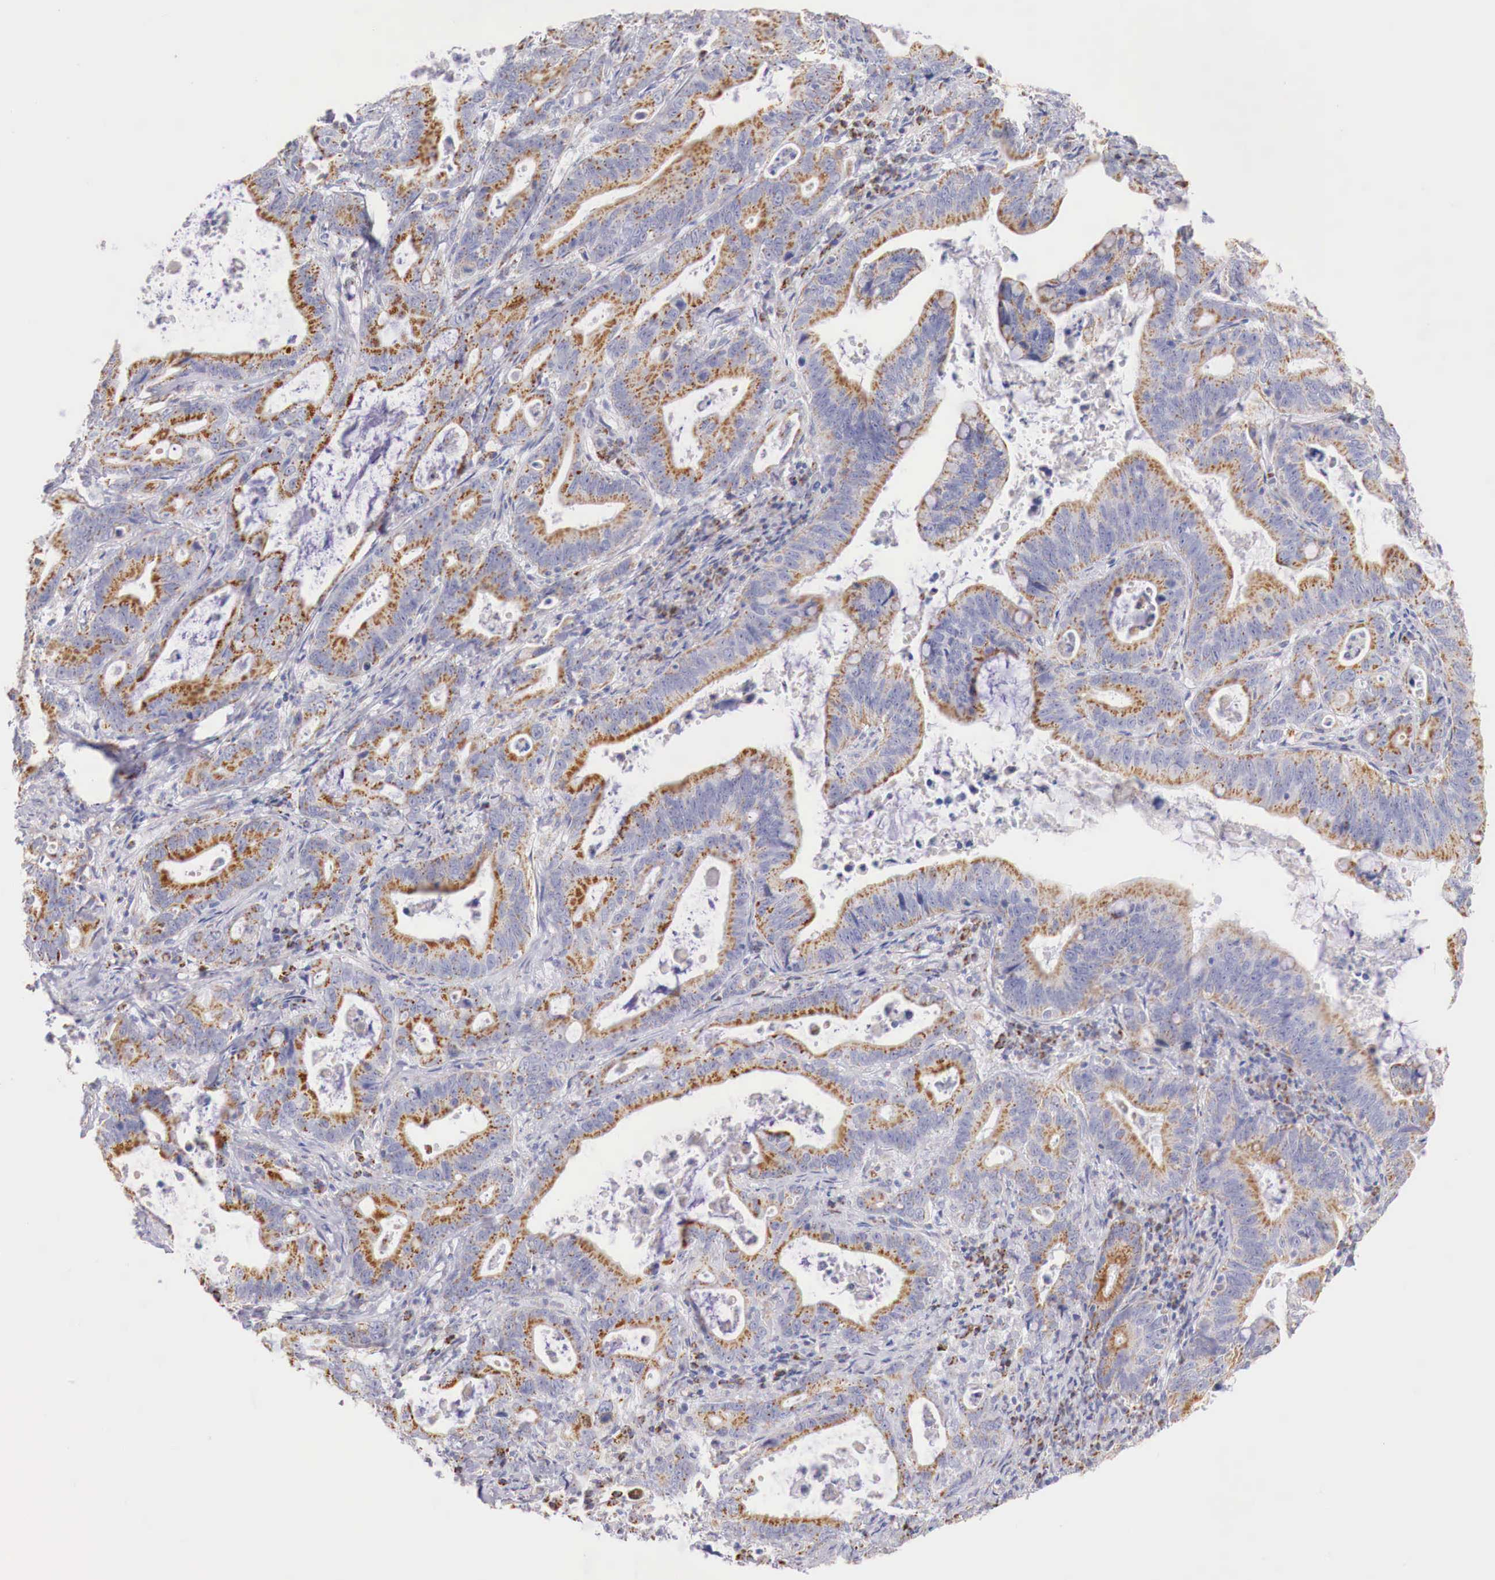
{"staining": {"intensity": "moderate", "quantity": ">75%", "location": "cytoplasmic/membranous"}, "tissue": "stomach cancer", "cell_type": "Tumor cells", "image_type": "cancer", "snomed": [{"axis": "morphology", "description": "Adenocarcinoma, NOS"}, {"axis": "topography", "description": "Stomach, upper"}], "caption": "About >75% of tumor cells in stomach cancer exhibit moderate cytoplasmic/membranous protein expression as visualized by brown immunohistochemical staining.", "gene": "IDH3G", "patient": {"sex": "male", "age": 63}}